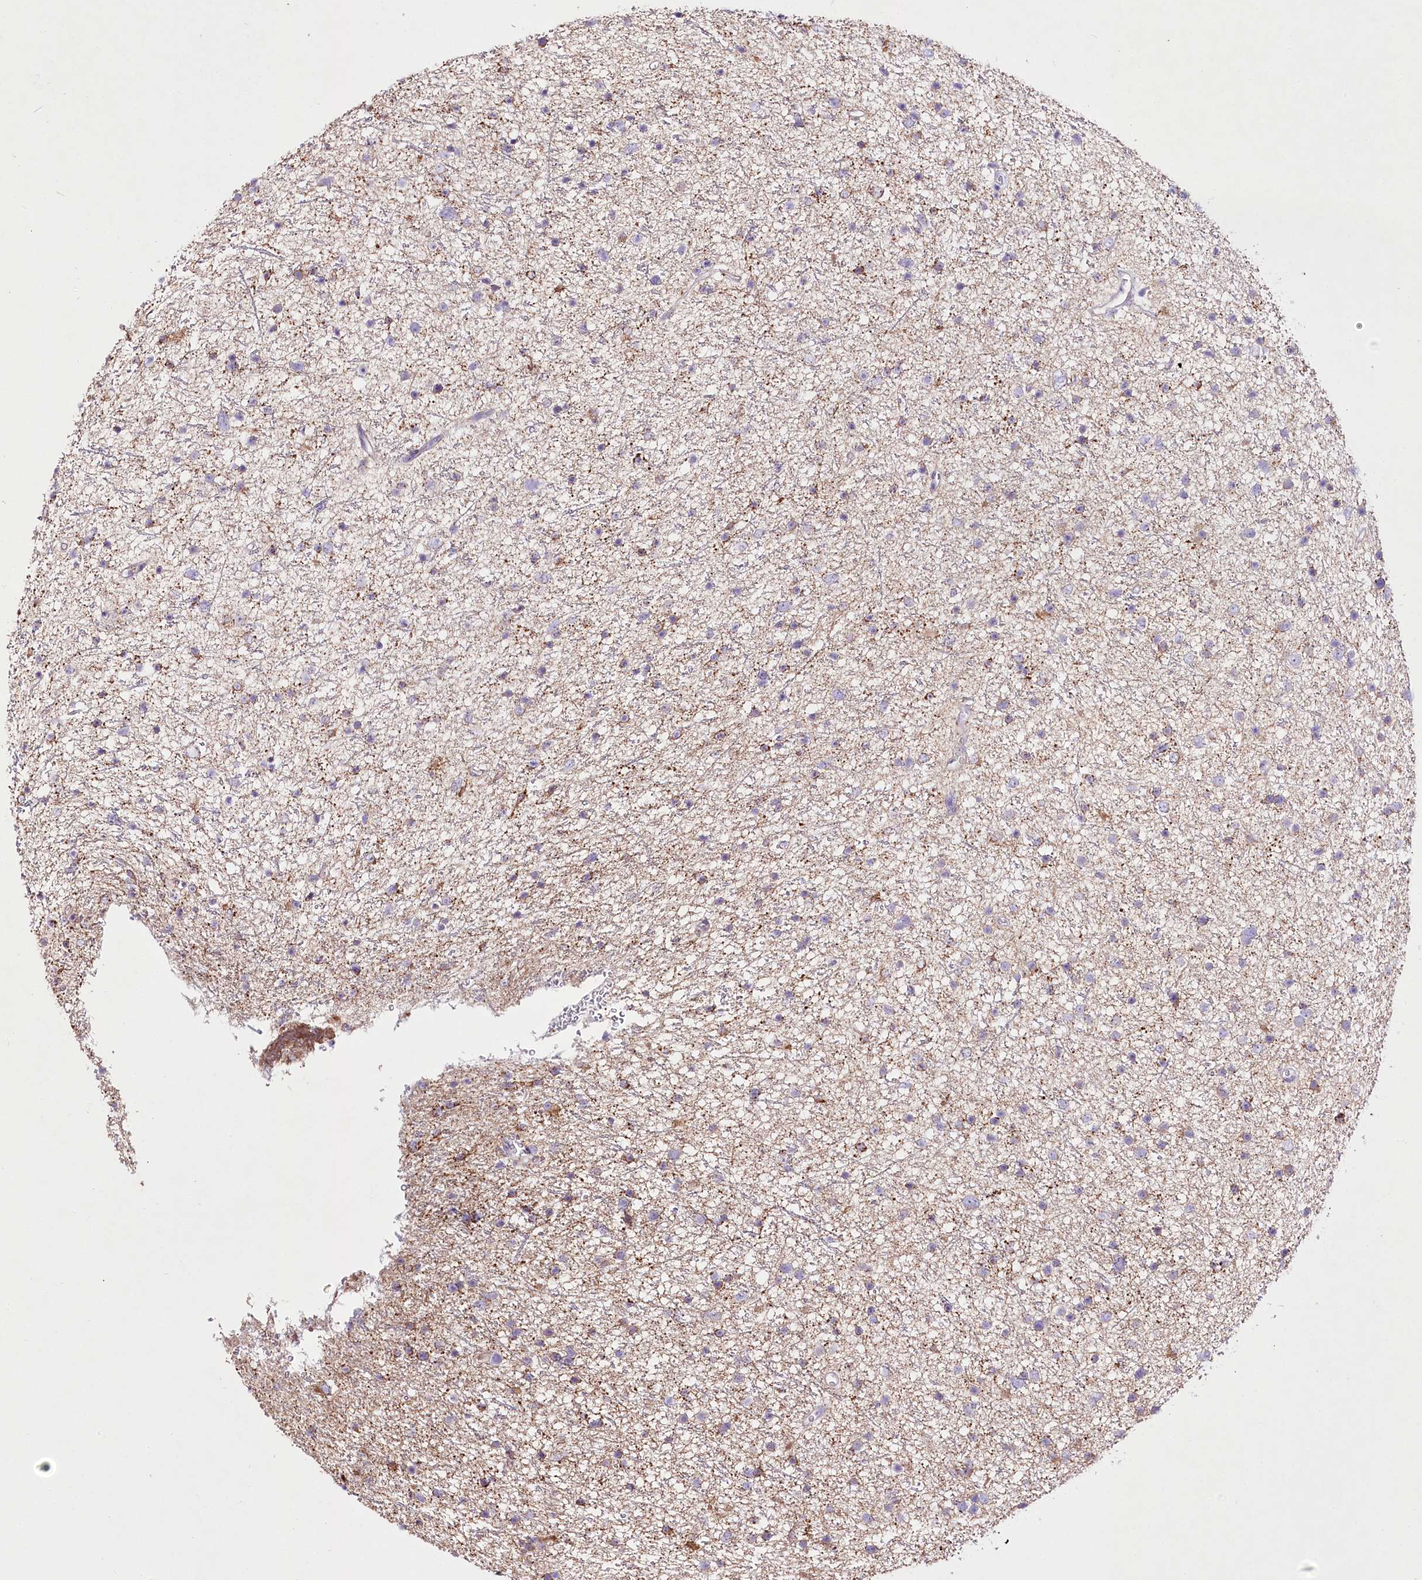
{"staining": {"intensity": "weak", "quantity": "<25%", "location": "cytoplasmic/membranous"}, "tissue": "glioma", "cell_type": "Tumor cells", "image_type": "cancer", "snomed": [{"axis": "morphology", "description": "Glioma, malignant, Low grade"}, {"axis": "topography", "description": "Cerebral cortex"}], "caption": "Immunohistochemistry (IHC) of human low-grade glioma (malignant) reveals no staining in tumor cells.", "gene": "LRRC14B", "patient": {"sex": "female", "age": 39}}